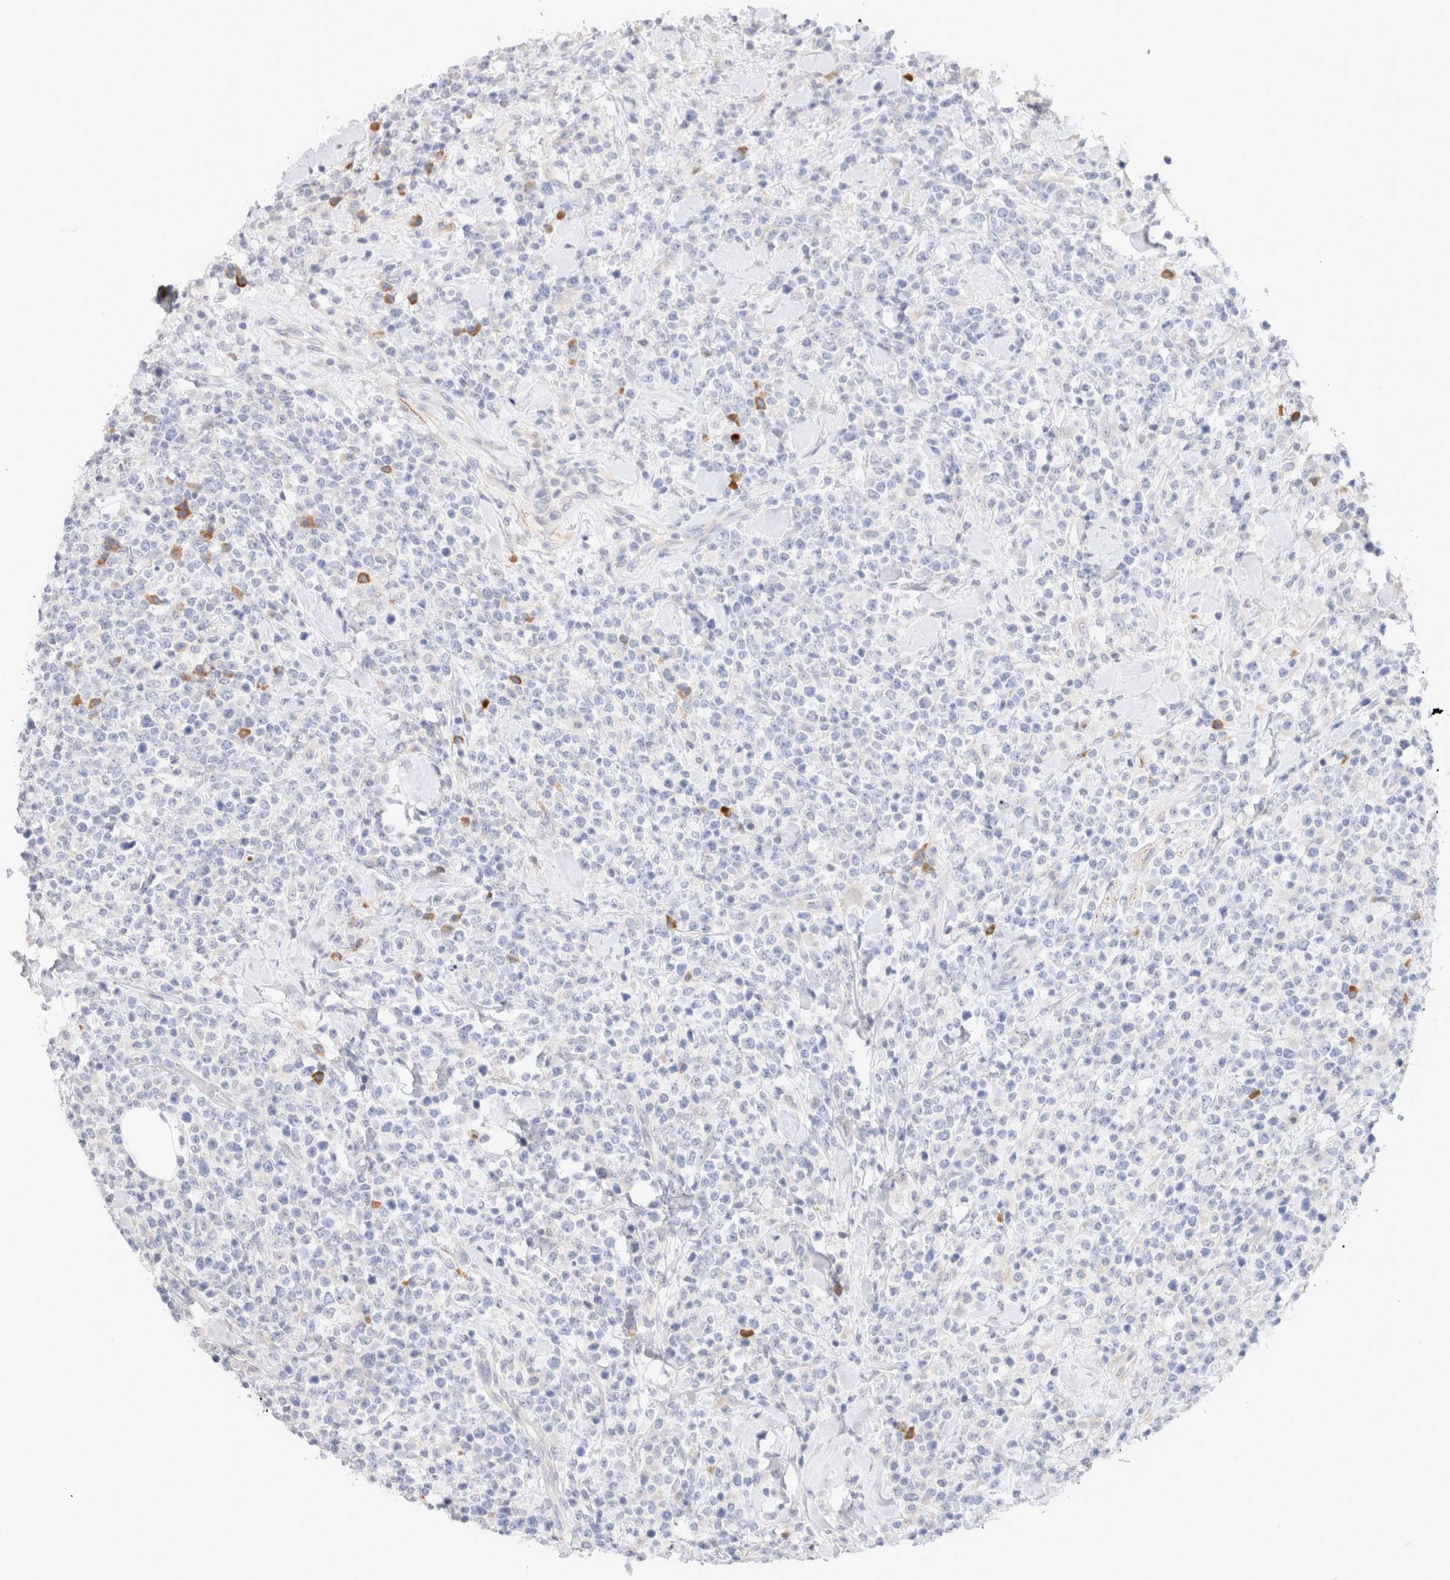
{"staining": {"intensity": "negative", "quantity": "none", "location": "none"}, "tissue": "lymphoma", "cell_type": "Tumor cells", "image_type": "cancer", "snomed": [{"axis": "morphology", "description": "Malignant lymphoma, non-Hodgkin's type, High grade"}, {"axis": "topography", "description": "Colon"}], "caption": "Immunohistochemistry photomicrograph of human high-grade malignant lymphoma, non-Hodgkin's type stained for a protein (brown), which displays no expression in tumor cells.", "gene": "GADD45G", "patient": {"sex": "female", "age": 53}}